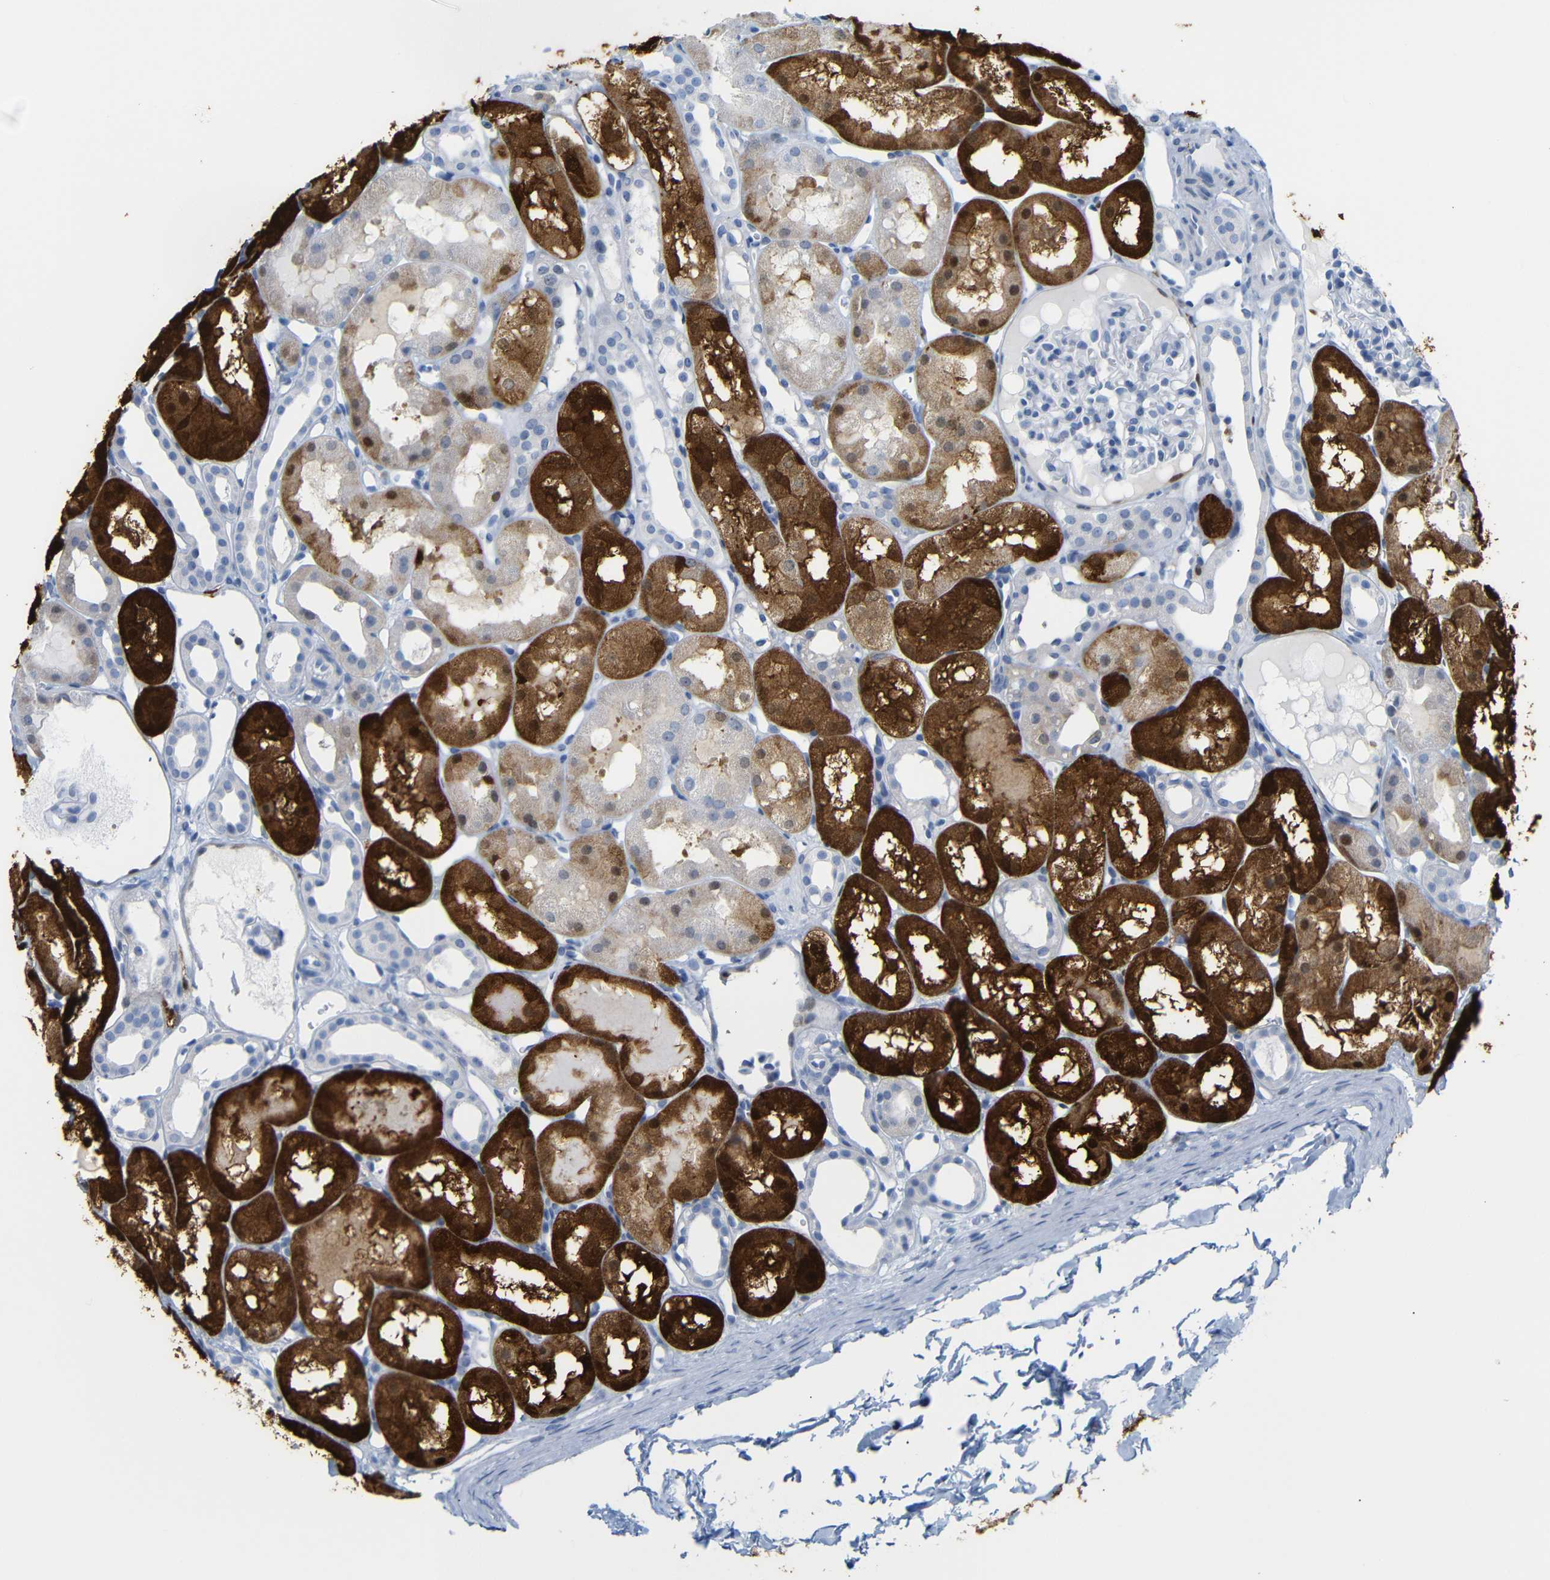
{"staining": {"intensity": "negative", "quantity": "none", "location": "none"}, "tissue": "kidney", "cell_type": "Cells in glomeruli", "image_type": "normal", "snomed": [{"axis": "morphology", "description": "Normal tissue, NOS"}, {"axis": "topography", "description": "Kidney"}, {"axis": "topography", "description": "Urinary bladder"}], "caption": "The image reveals no significant staining in cells in glomeruli of kidney.", "gene": "MT1A", "patient": {"sex": "male", "age": 16}}